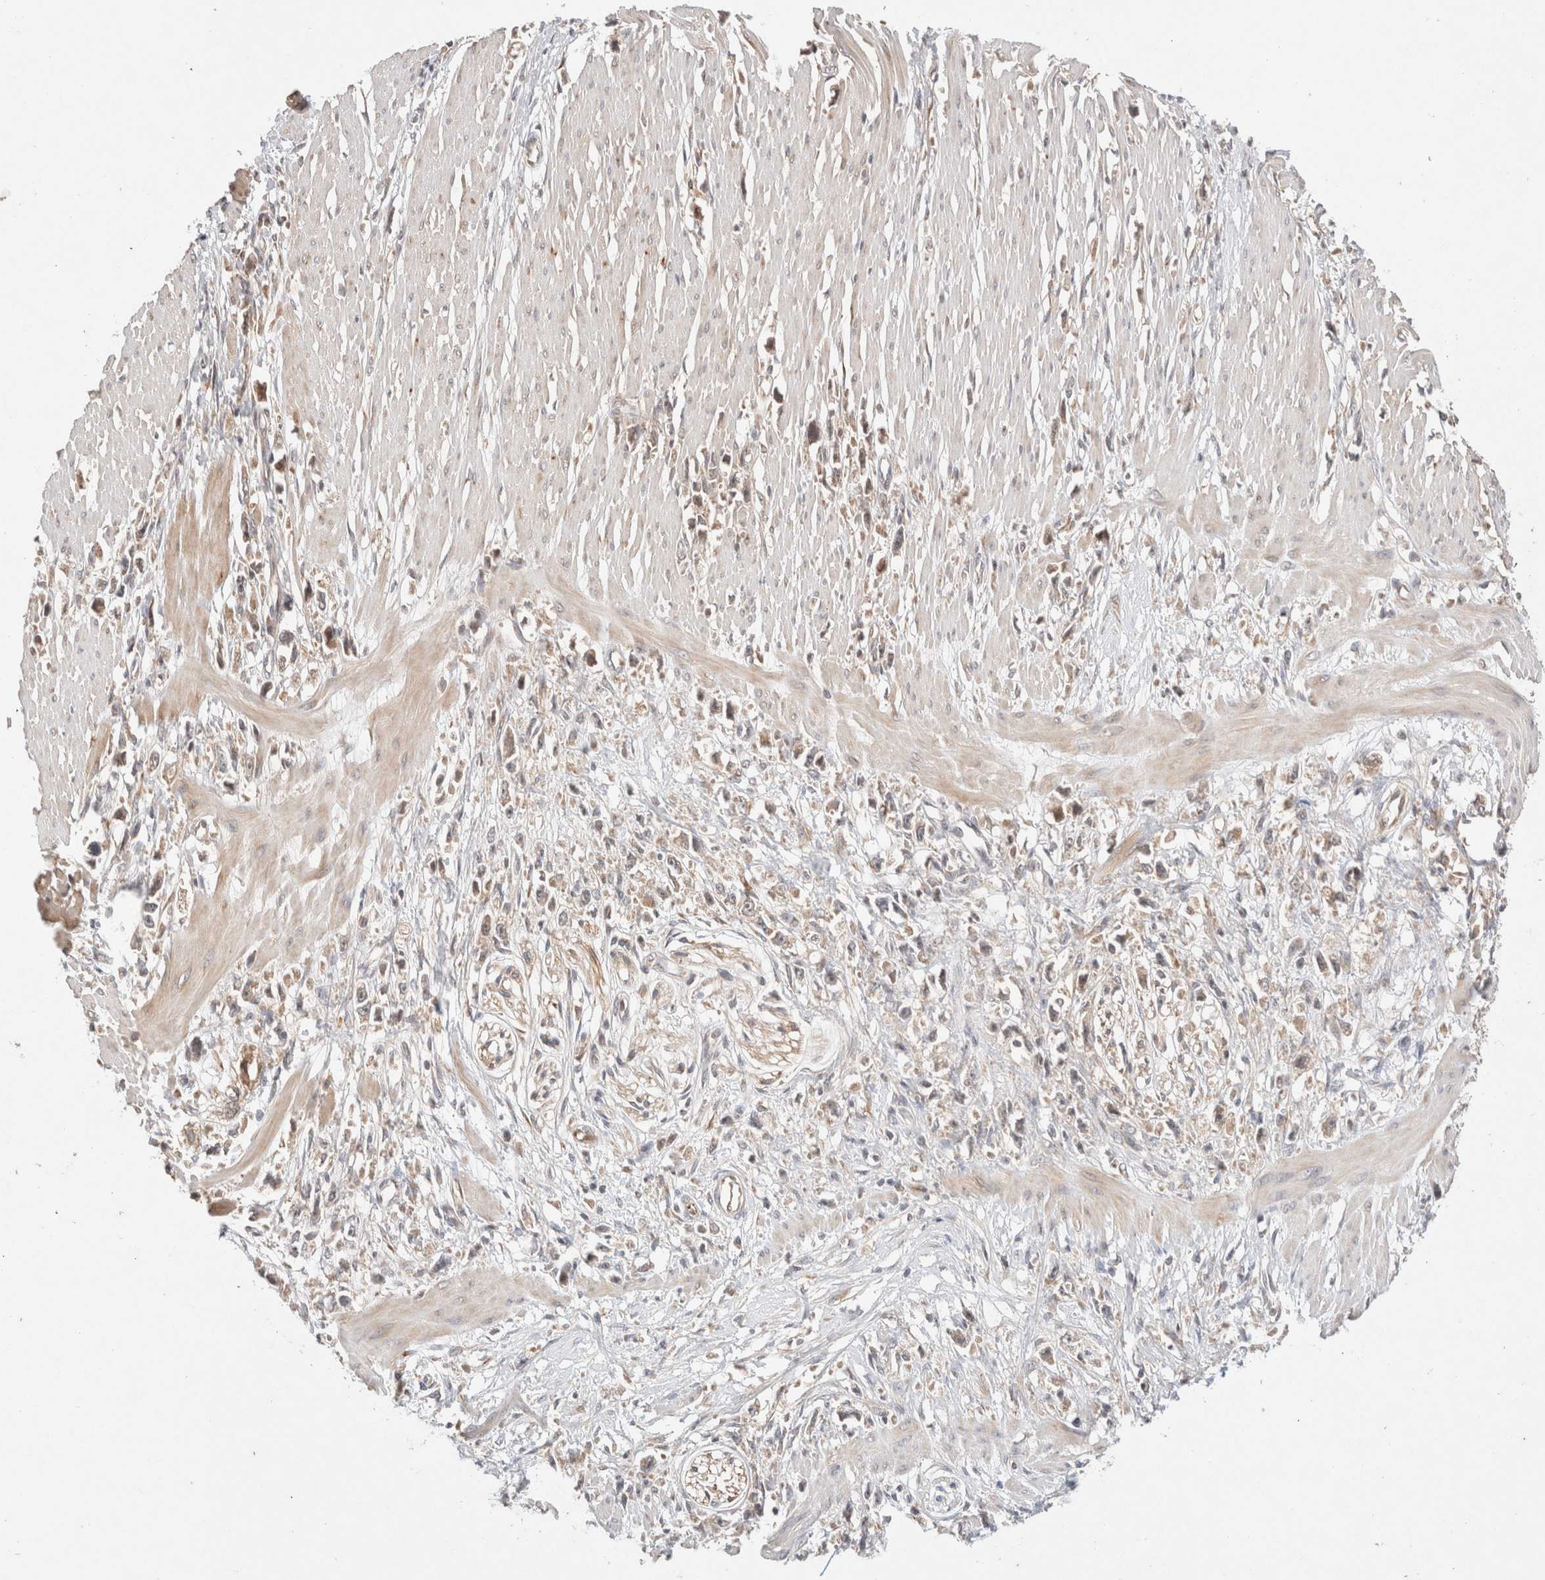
{"staining": {"intensity": "weak", "quantity": ">75%", "location": "cytoplasmic/membranous"}, "tissue": "stomach cancer", "cell_type": "Tumor cells", "image_type": "cancer", "snomed": [{"axis": "morphology", "description": "Adenocarcinoma, NOS"}, {"axis": "topography", "description": "Stomach"}], "caption": "There is low levels of weak cytoplasmic/membranous positivity in tumor cells of stomach cancer (adenocarcinoma), as demonstrated by immunohistochemical staining (brown color).", "gene": "KLHL20", "patient": {"sex": "female", "age": 59}}